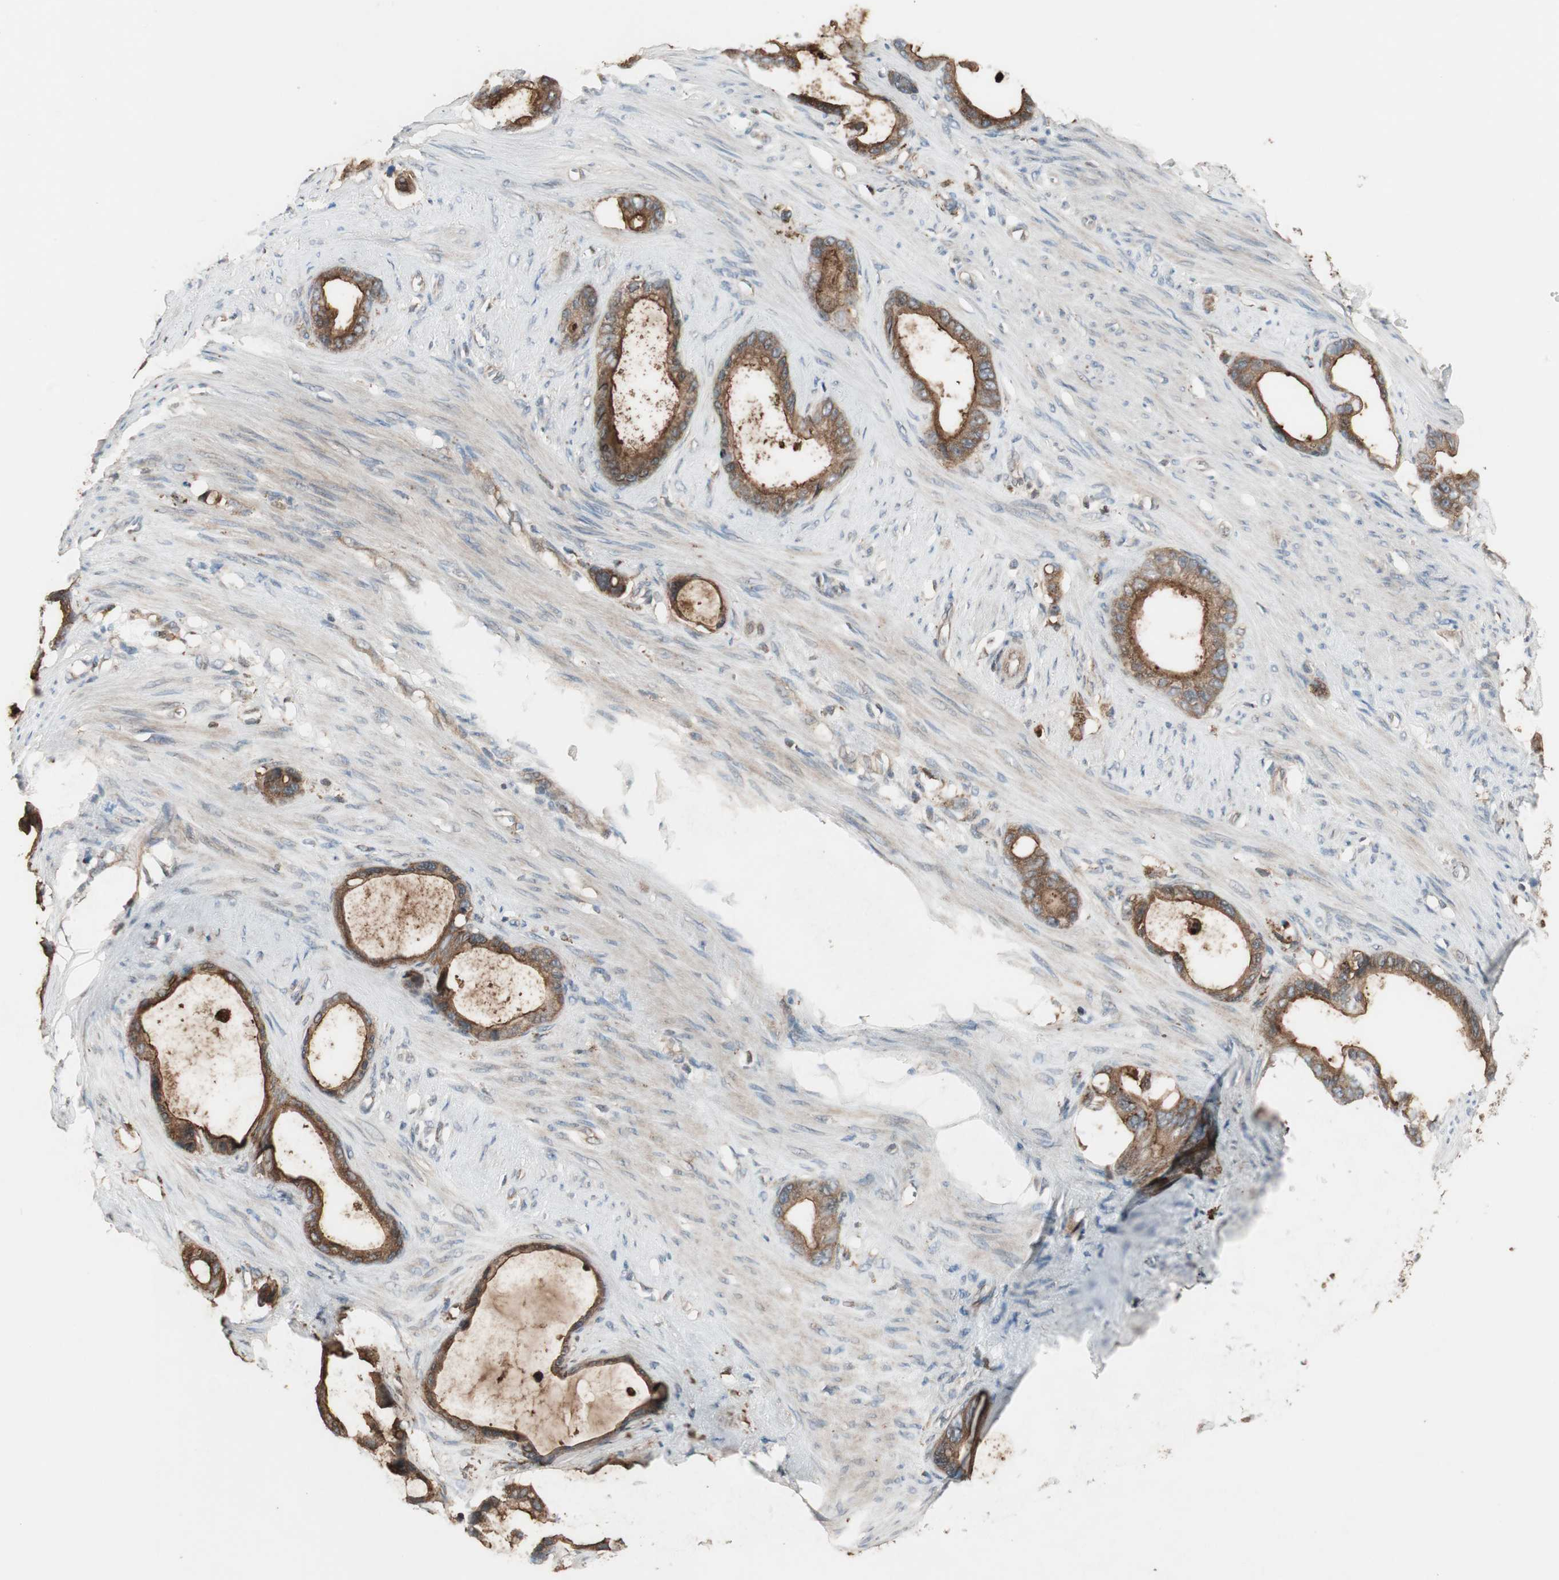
{"staining": {"intensity": "strong", "quantity": ">75%", "location": "cytoplasmic/membranous"}, "tissue": "stomach cancer", "cell_type": "Tumor cells", "image_type": "cancer", "snomed": [{"axis": "morphology", "description": "Adenocarcinoma, NOS"}, {"axis": "topography", "description": "Stomach"}], "caption": "Immunohistochemical staining of stomach cancer reveals strong cytoplasmic/membranous protein expression in about >75% of tumor cells.", "gene": "ATP6AP2", "patient": {"sex": "female", "age": 75}}